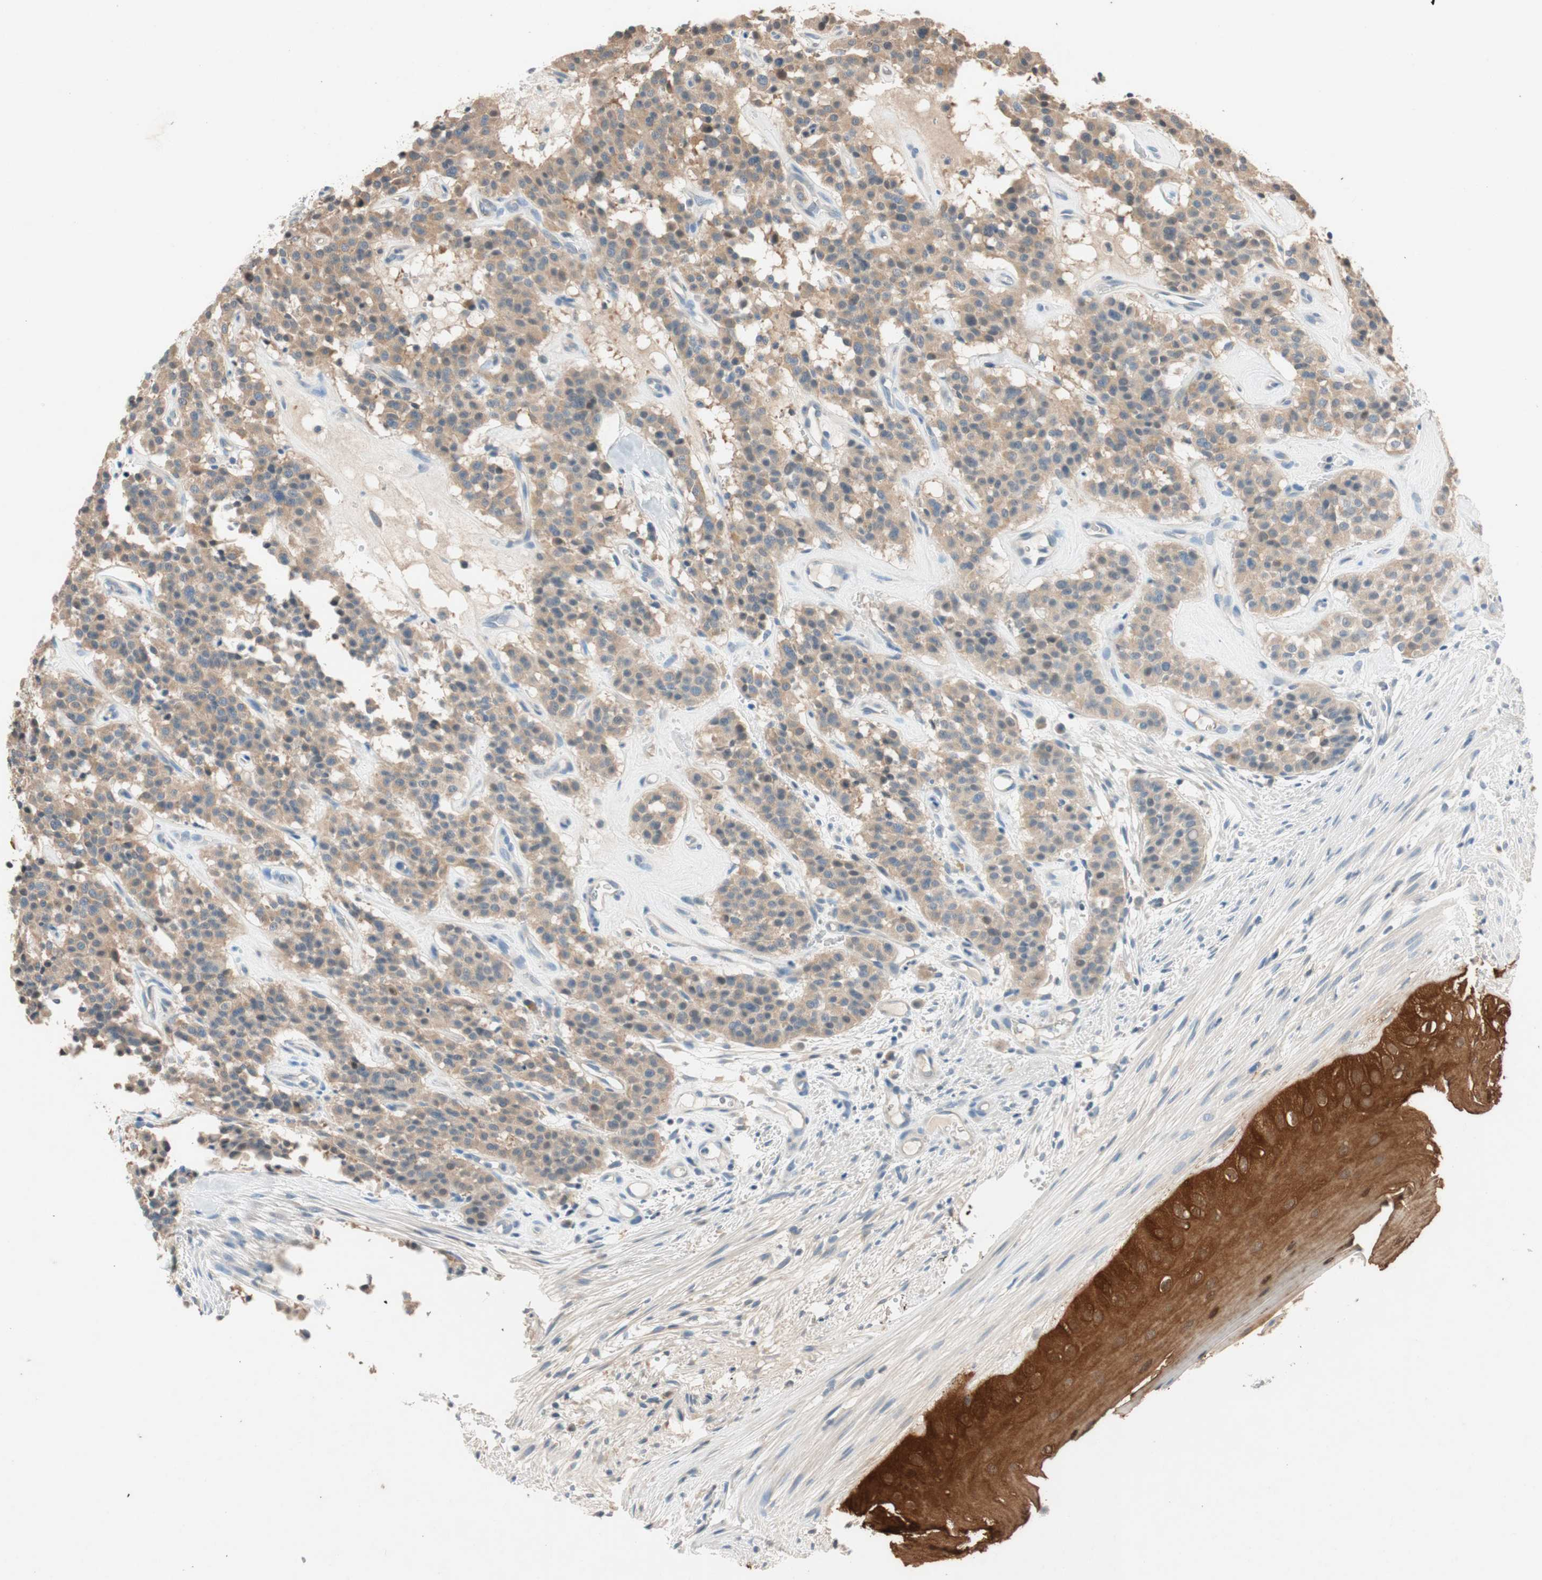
{"staining": {"intensity": "weak", "quantity": ">75%", "location": "cytoplasmic/membranous"}, "tissue": "carcinoid", "cell_type": "Tumor cells", "image_type": "cancer", "snomed": [{"axis": "morphology", "description": "Carcinoid, malignant, NOS"}, {"axis": "topography", "description": "Lung"}], "caption": "Human malignant carcinoid stained with a protein marker demonstrates weak staining in tumor cells.", "gene": "SERPINB5", "patient": {"sex": "male", "age": 30}}